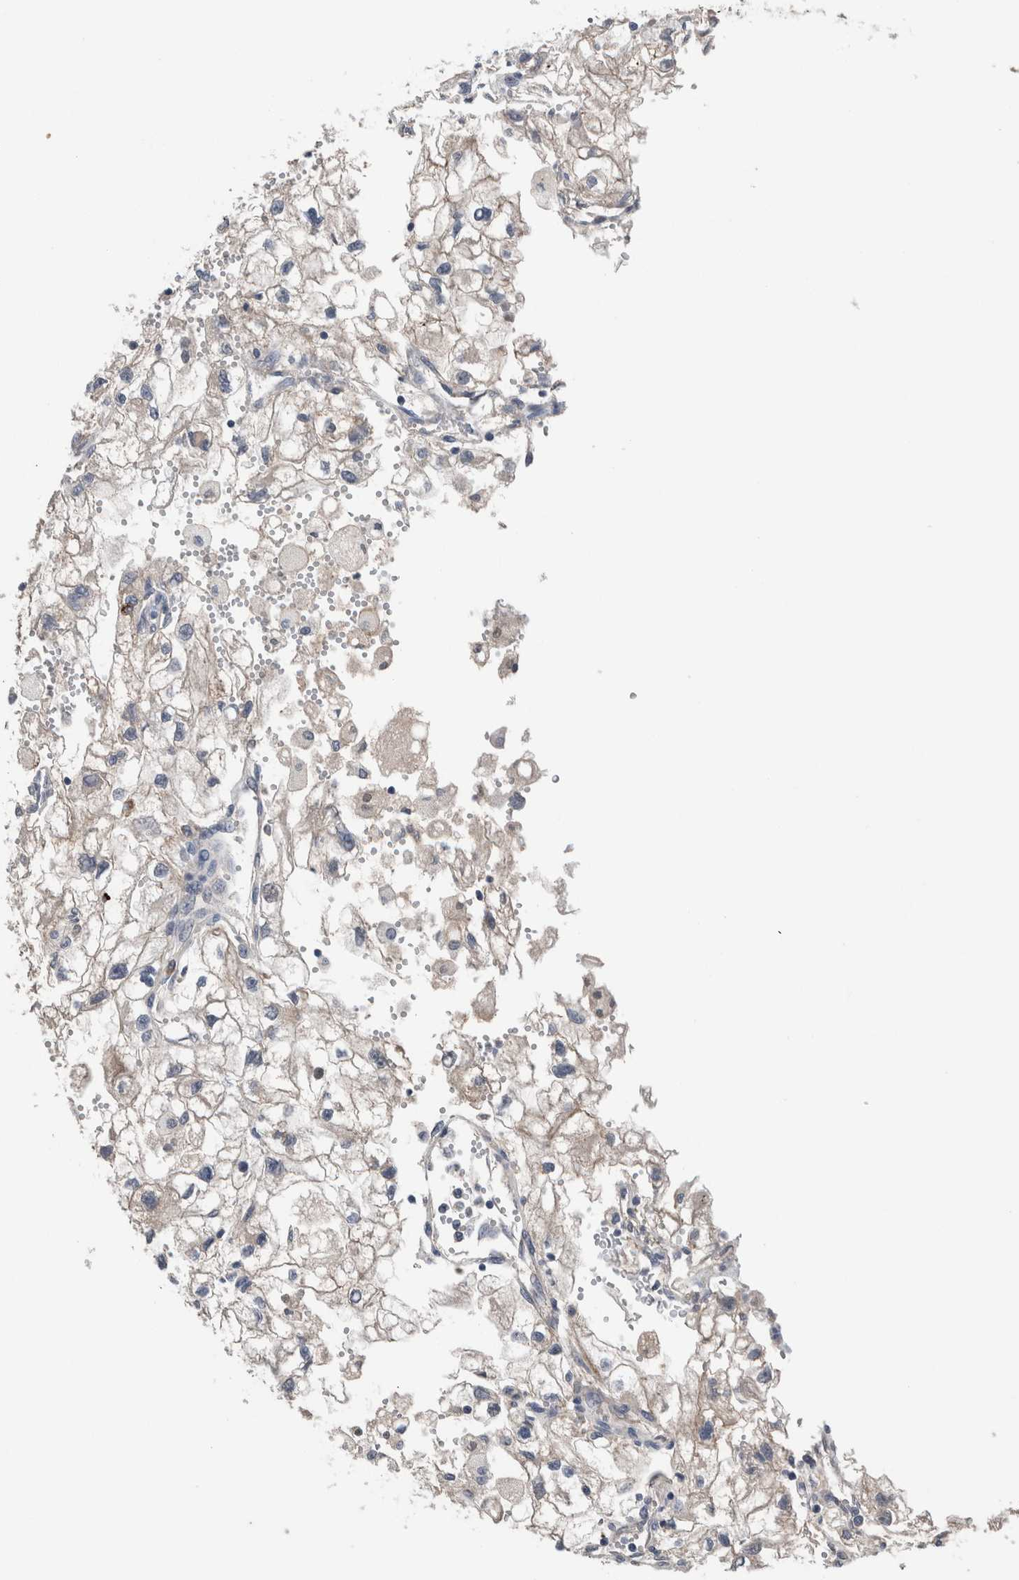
{"staining": {"intensity": "negative", "quantity": "none", "location": "none"}, "tissue": "renal cancer", "cell_type": "Tumor cells", "image_type": "cancer", "snomed": [{"axis": "morphology", "description": "Adenocarcinoma, NOS"}, {"axis": "topography", "description": "Kidney"}], "caption": "Renal cancer (adenocarcinoma) was stained to show a protein in brown. There is no significant staining in tumor cells. Brightfield microscopy of IHC stained with DAB (brown) and hematoxylin (blue), captured at high magnification.", "gene": "CRNN", "patient": {"sex": "female", "age": 70}}